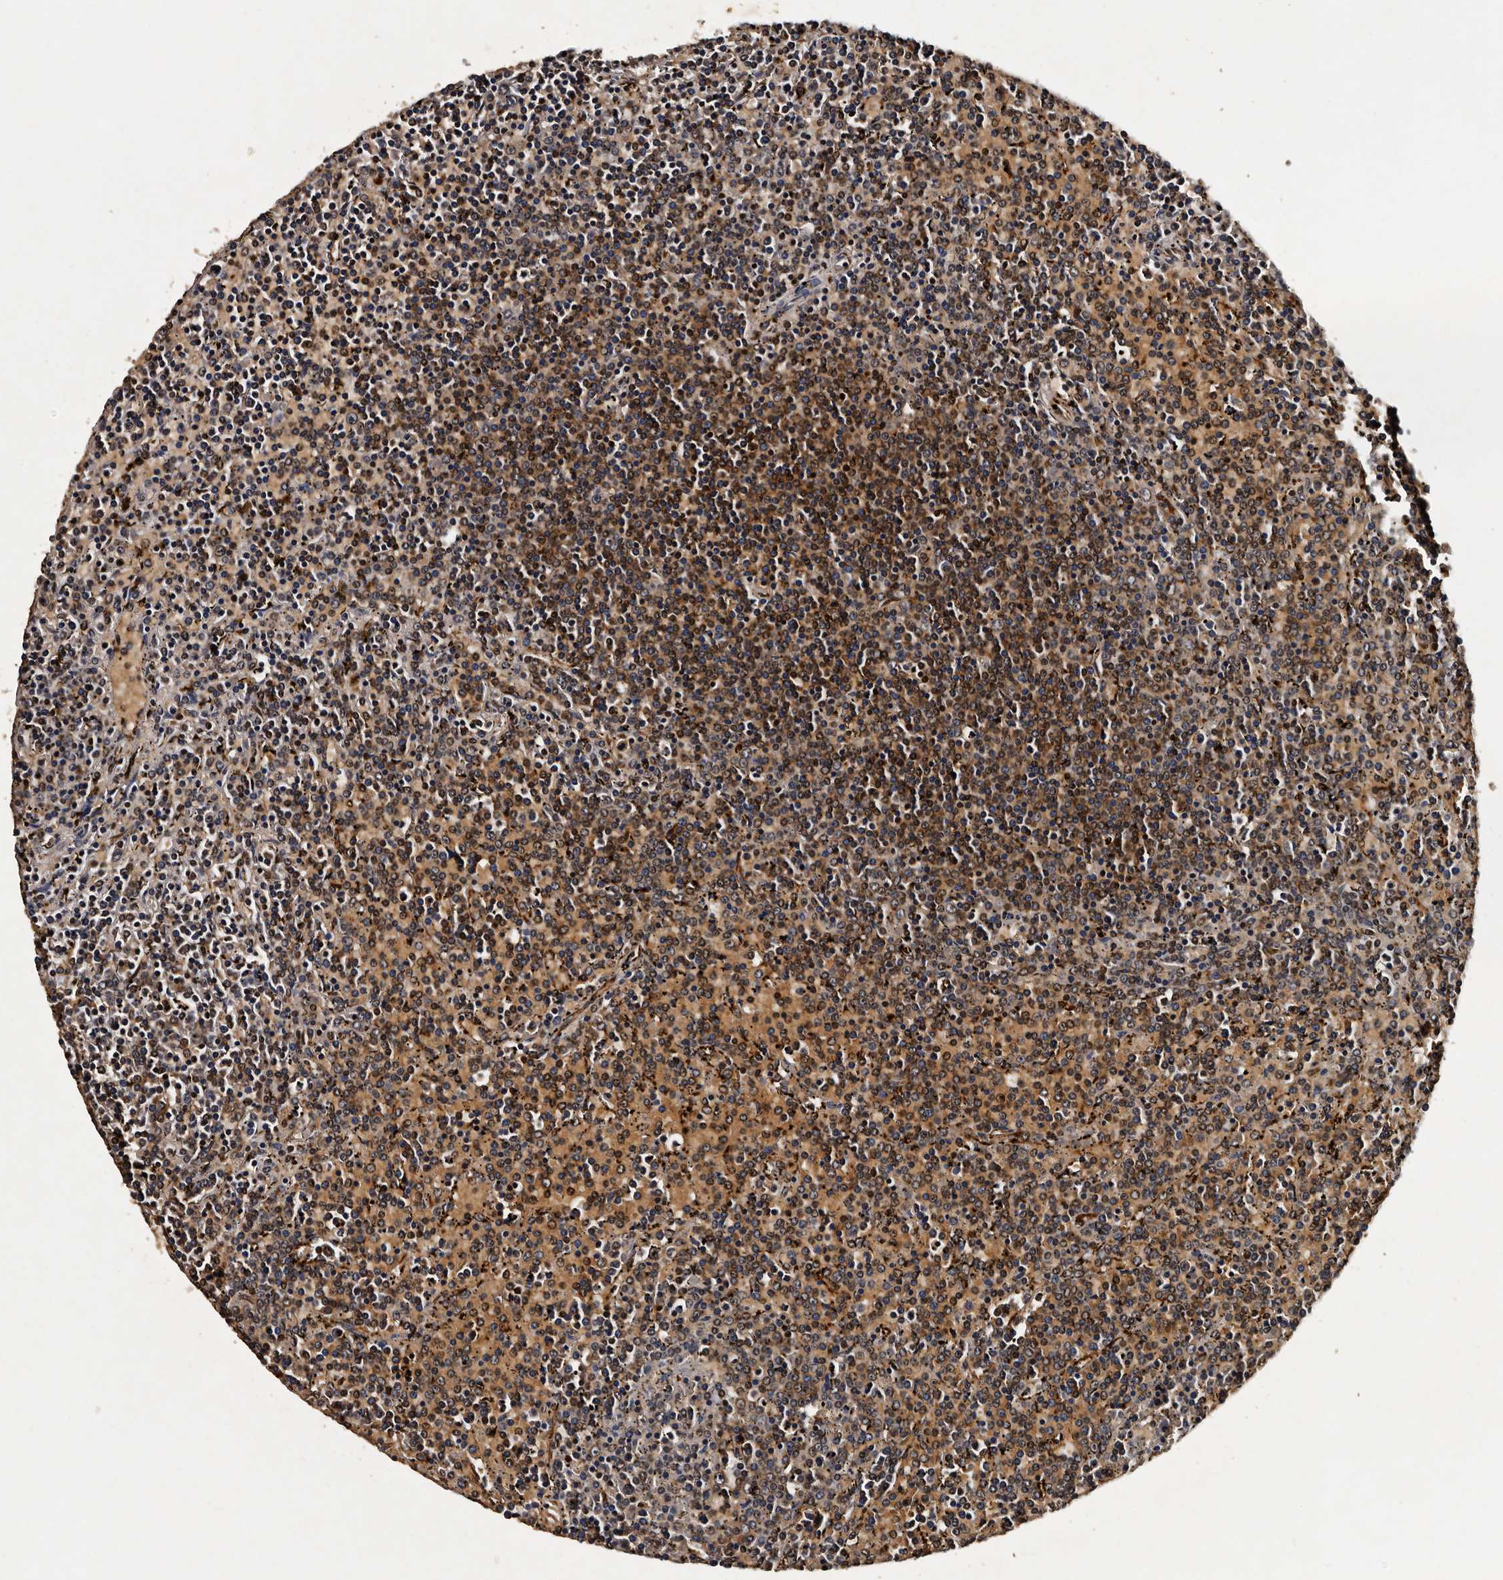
{"staining": {"intensity": "moderate", "quantity": ">75%", "location": "cytoplasmic/membranous"}, "tissue": "lymphoma", "cell_type": "Tumor cells", "image_type": "cancer", "snomed": [{"axis": "morphology", "description": "Malignant lymphoma, non-Hodgkin's type, Low grade"}, {"axis": "topography", "description": "Spleen"}], "caption": "Immunohistochemical staining of low-grade malignant lymphoma, non-Hodgkin's type shows moderate cytoplasmic/membranous protein expression in about >75% of tumor cells.", "gene": "CPNE3", "patient": {"sex": "female", "age": 19}}